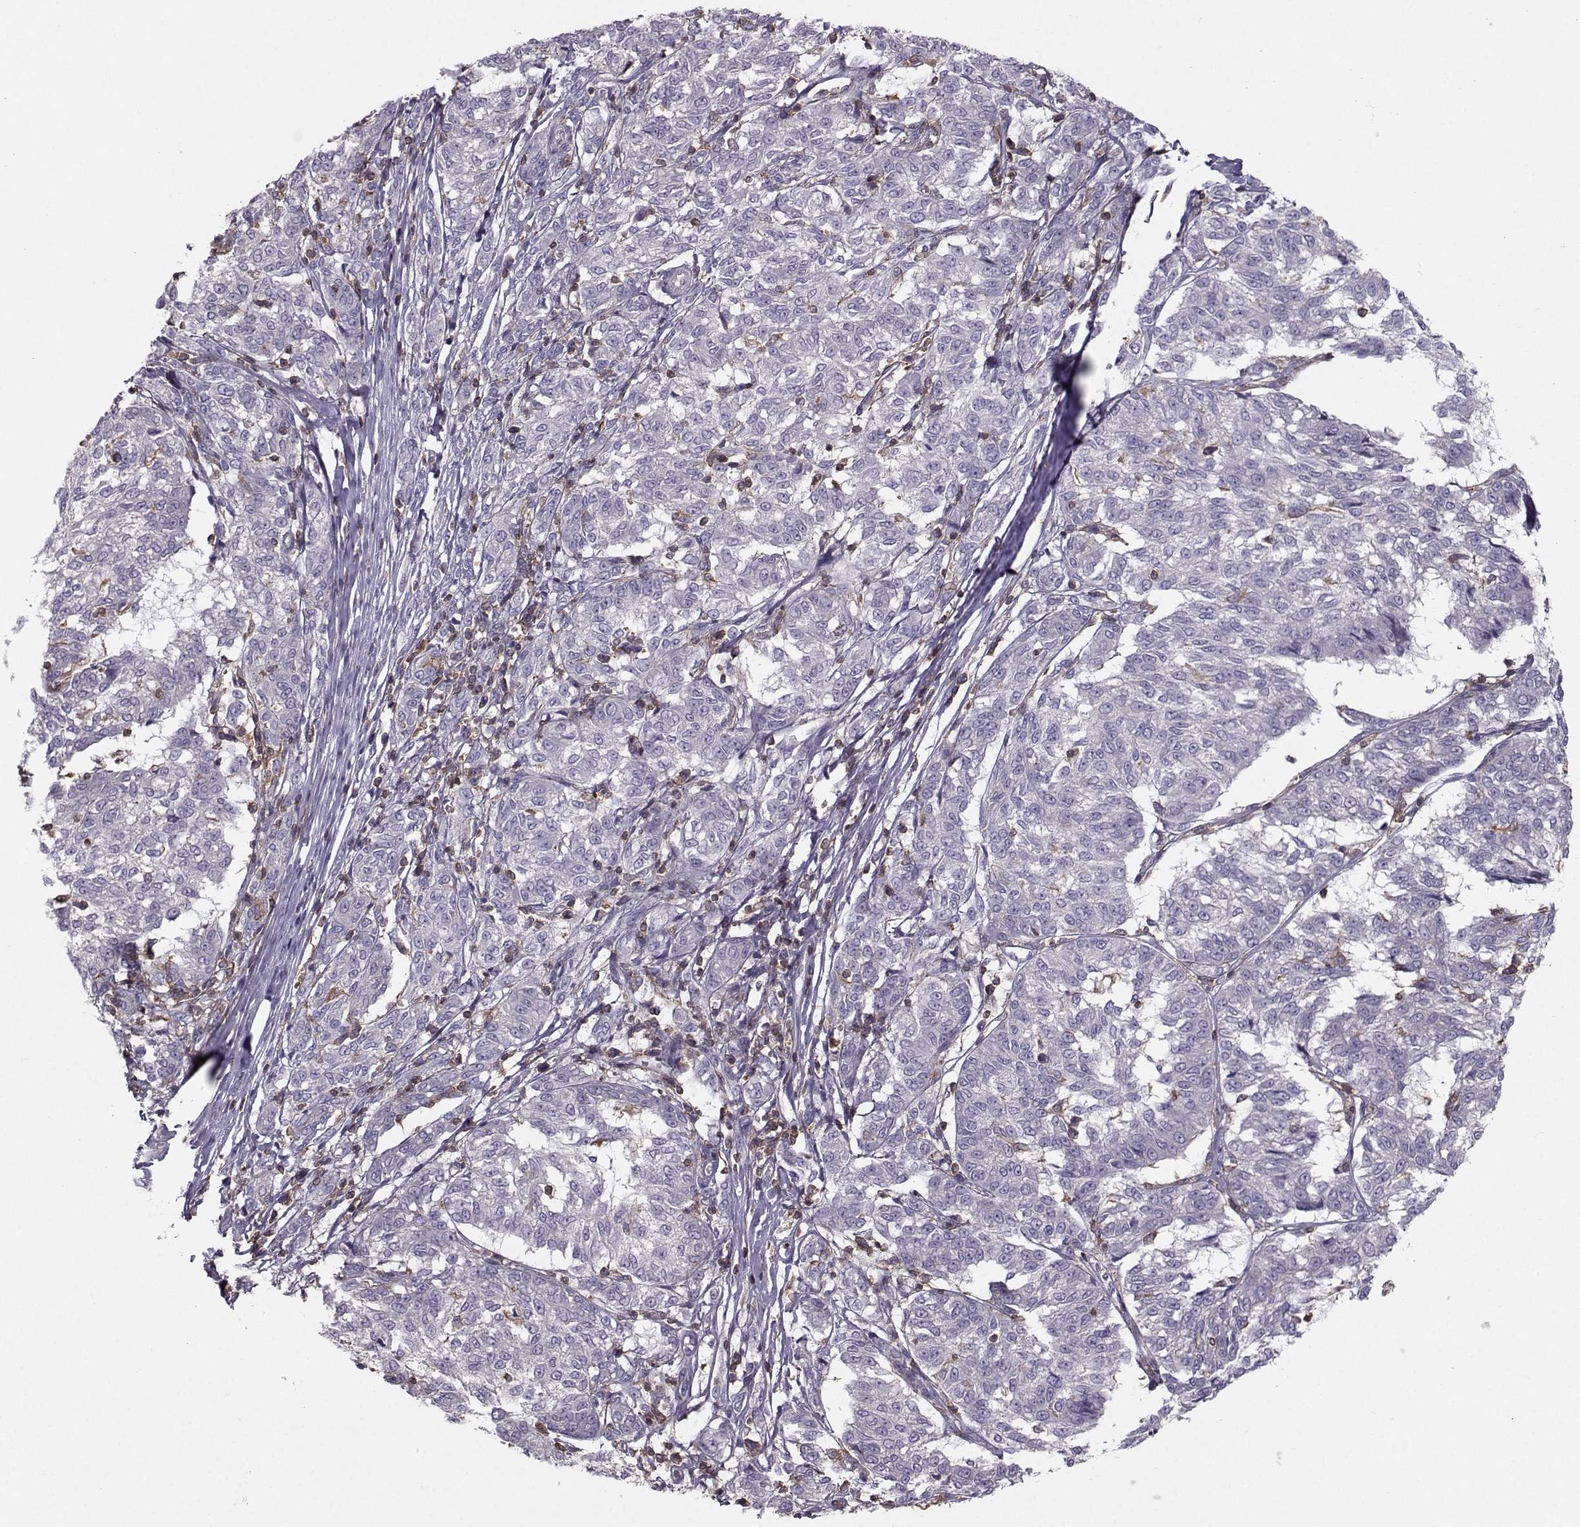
{"staining": {"intensity": "negative", "quantity": "none", "location": "none"}, "tissue": "melanoma", "cell_type": "Tumor cells", "image_type": "cancer", "snomed": [{"axis": "morphology", "description": "Malignant melanoma, NOS"}, {"axis": "topography", "description": "Skin"}], "caption": "DAB immunohistochemical staining of malignant melanoma displays no significant staining in tumor cells.", "gene": "ZBTB32", "patient": {"sex": "female", "age": 72}}